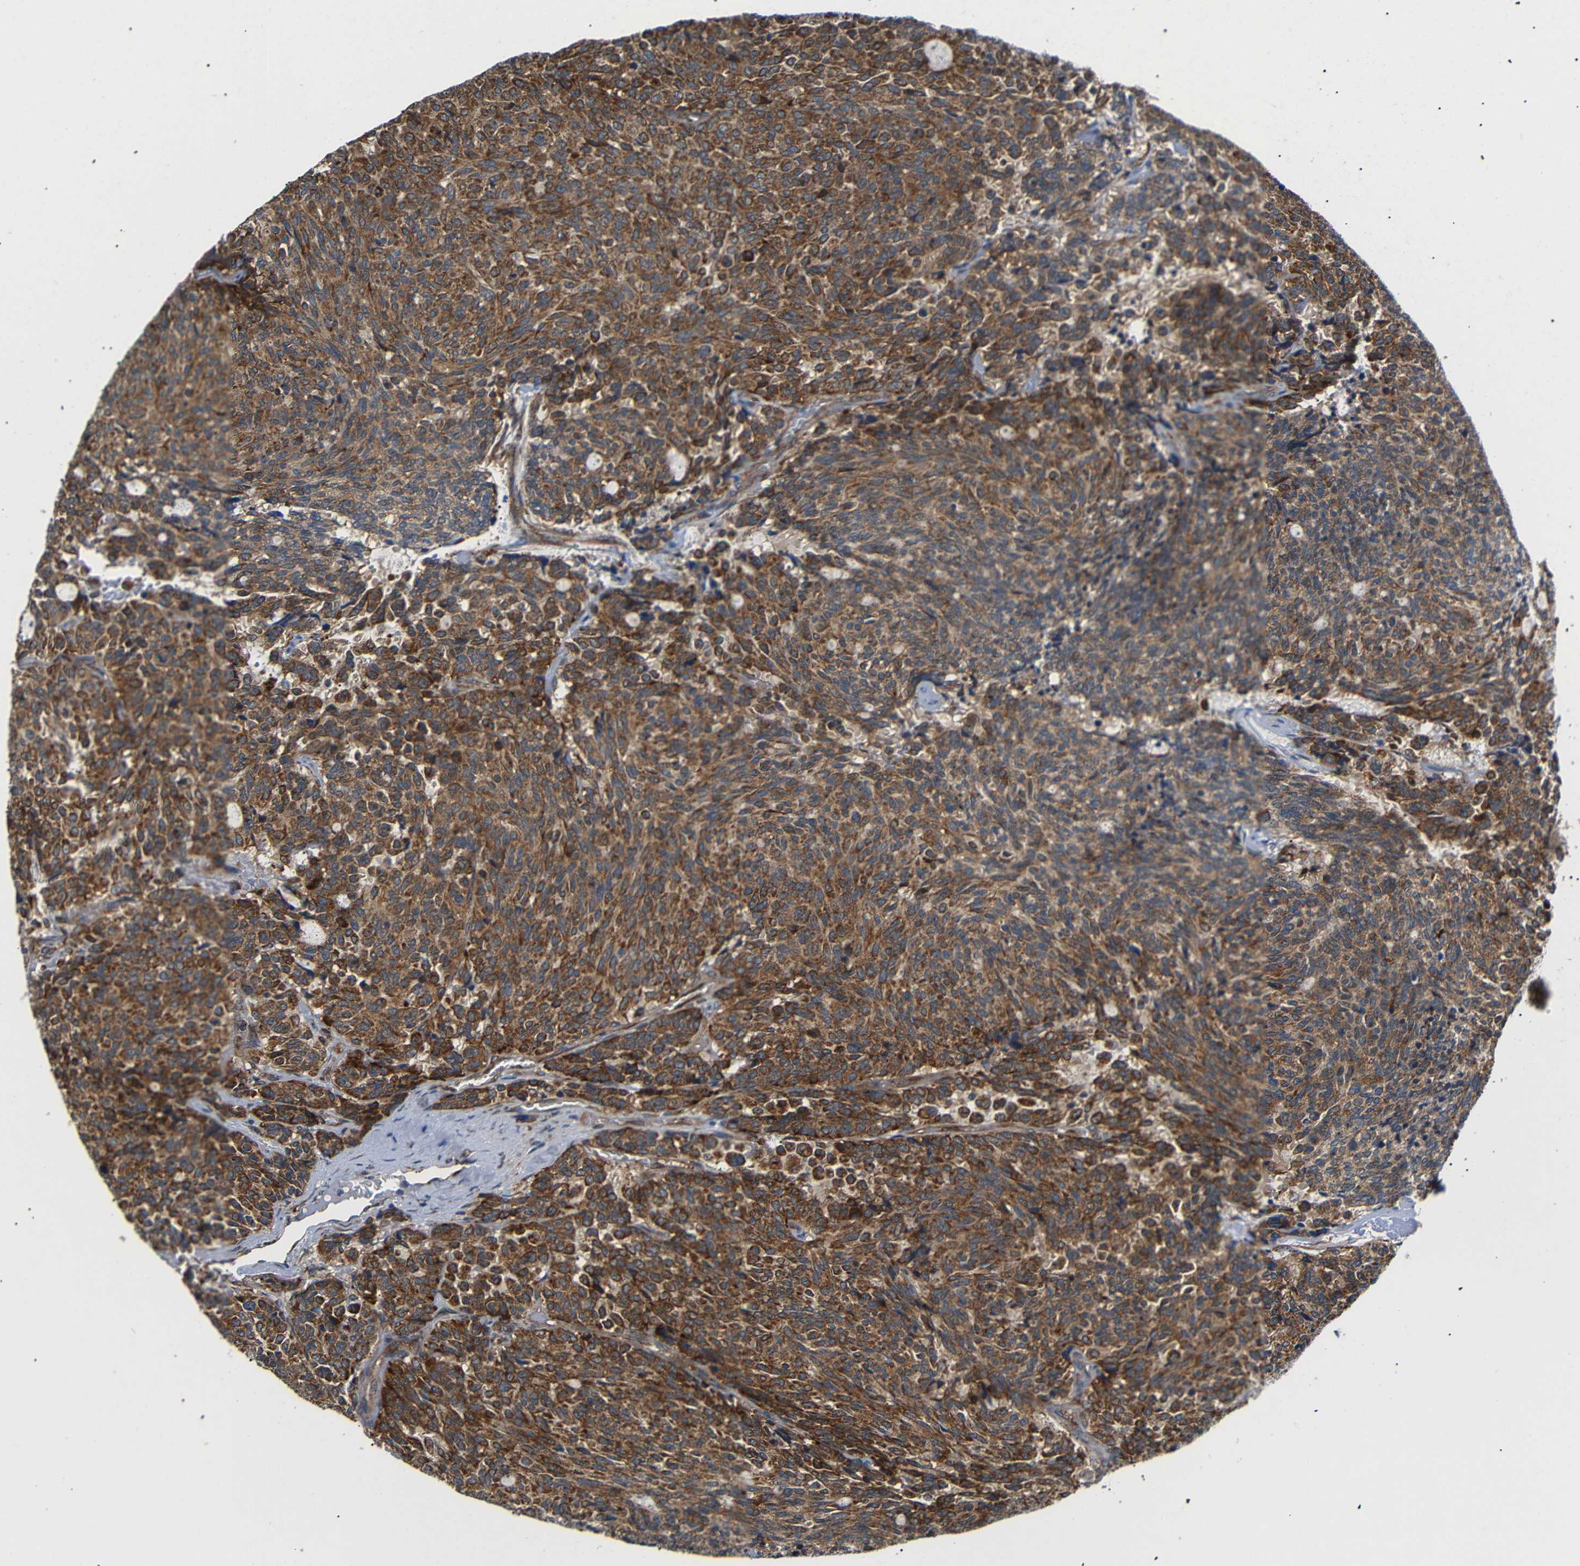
{"staining": {"intensity": "strong", "quantity": ">75%", "location": "cytoplasmic/membranous"}, "tissue": "carcinoid", "cell_type": "Tumor cells", "image_type": "cancer", "snomed": [{"axis": "morphology", "description": "Carcinoid, malignant, NOS"}, {"axis": "topography", "description": "Pancreas"}], "caption": "Immunohistochemical staining of human carcinoid displays high levels of strong cytoplasmic/membranous positivity in approximately >75% of tumor cells.", "gene": "KANK4", "patient": {"sex": "female", "age": 54}}